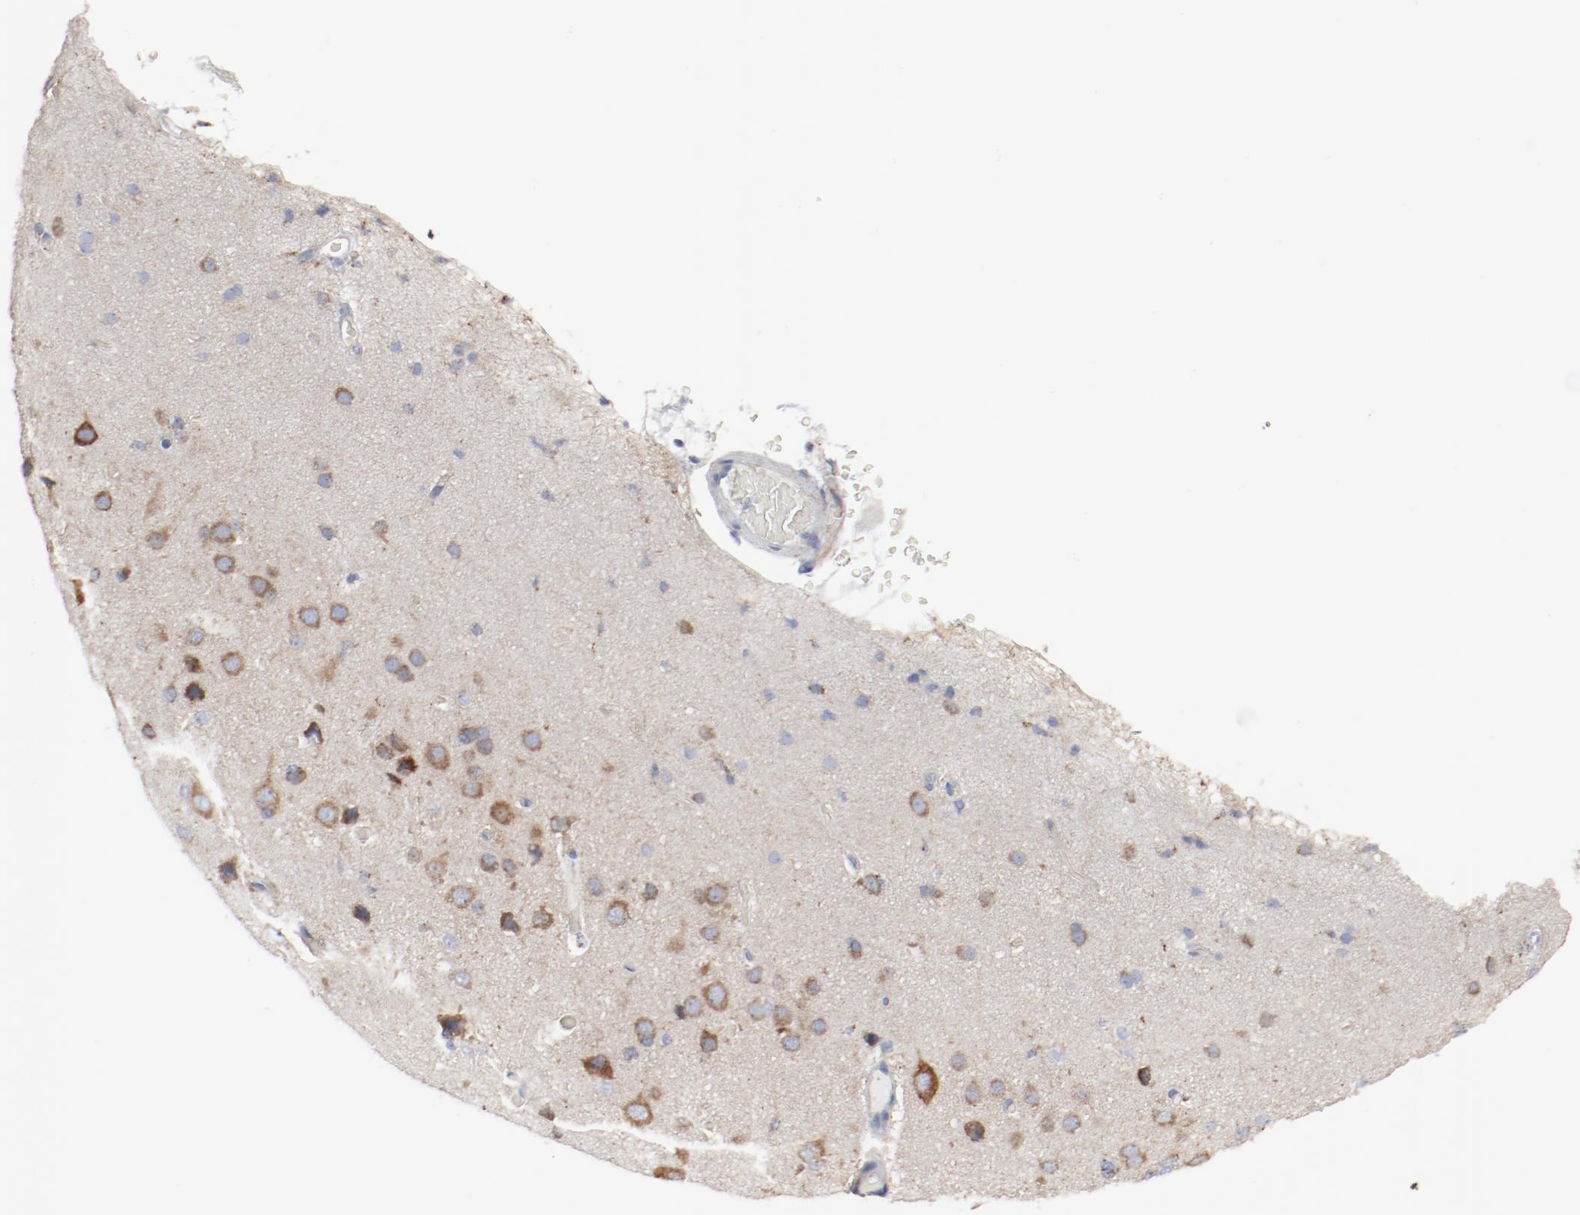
{"staining": {"intensity": "negative", "quantity": "none", "location": "none"}, "tissue": "cerebral cortex", "cell_type": "Endothelial cells", "image_type": "normal", "snomed": [{"axis": "morphology", "description": "Normal tissue, NOS"}, {"axis": "morphology", "description": "Glioma, malignant, High grade"}, {"axis": "topography", "description": "Cerebral cortex"}], "caption": "Cerebral cortex was stained to show a protein in brown. There is no significant positivity in endothelial cells. Nuclei are stained in blue.", "gene": "SETD3", "patient": {"sex": "male", "age": 77}}